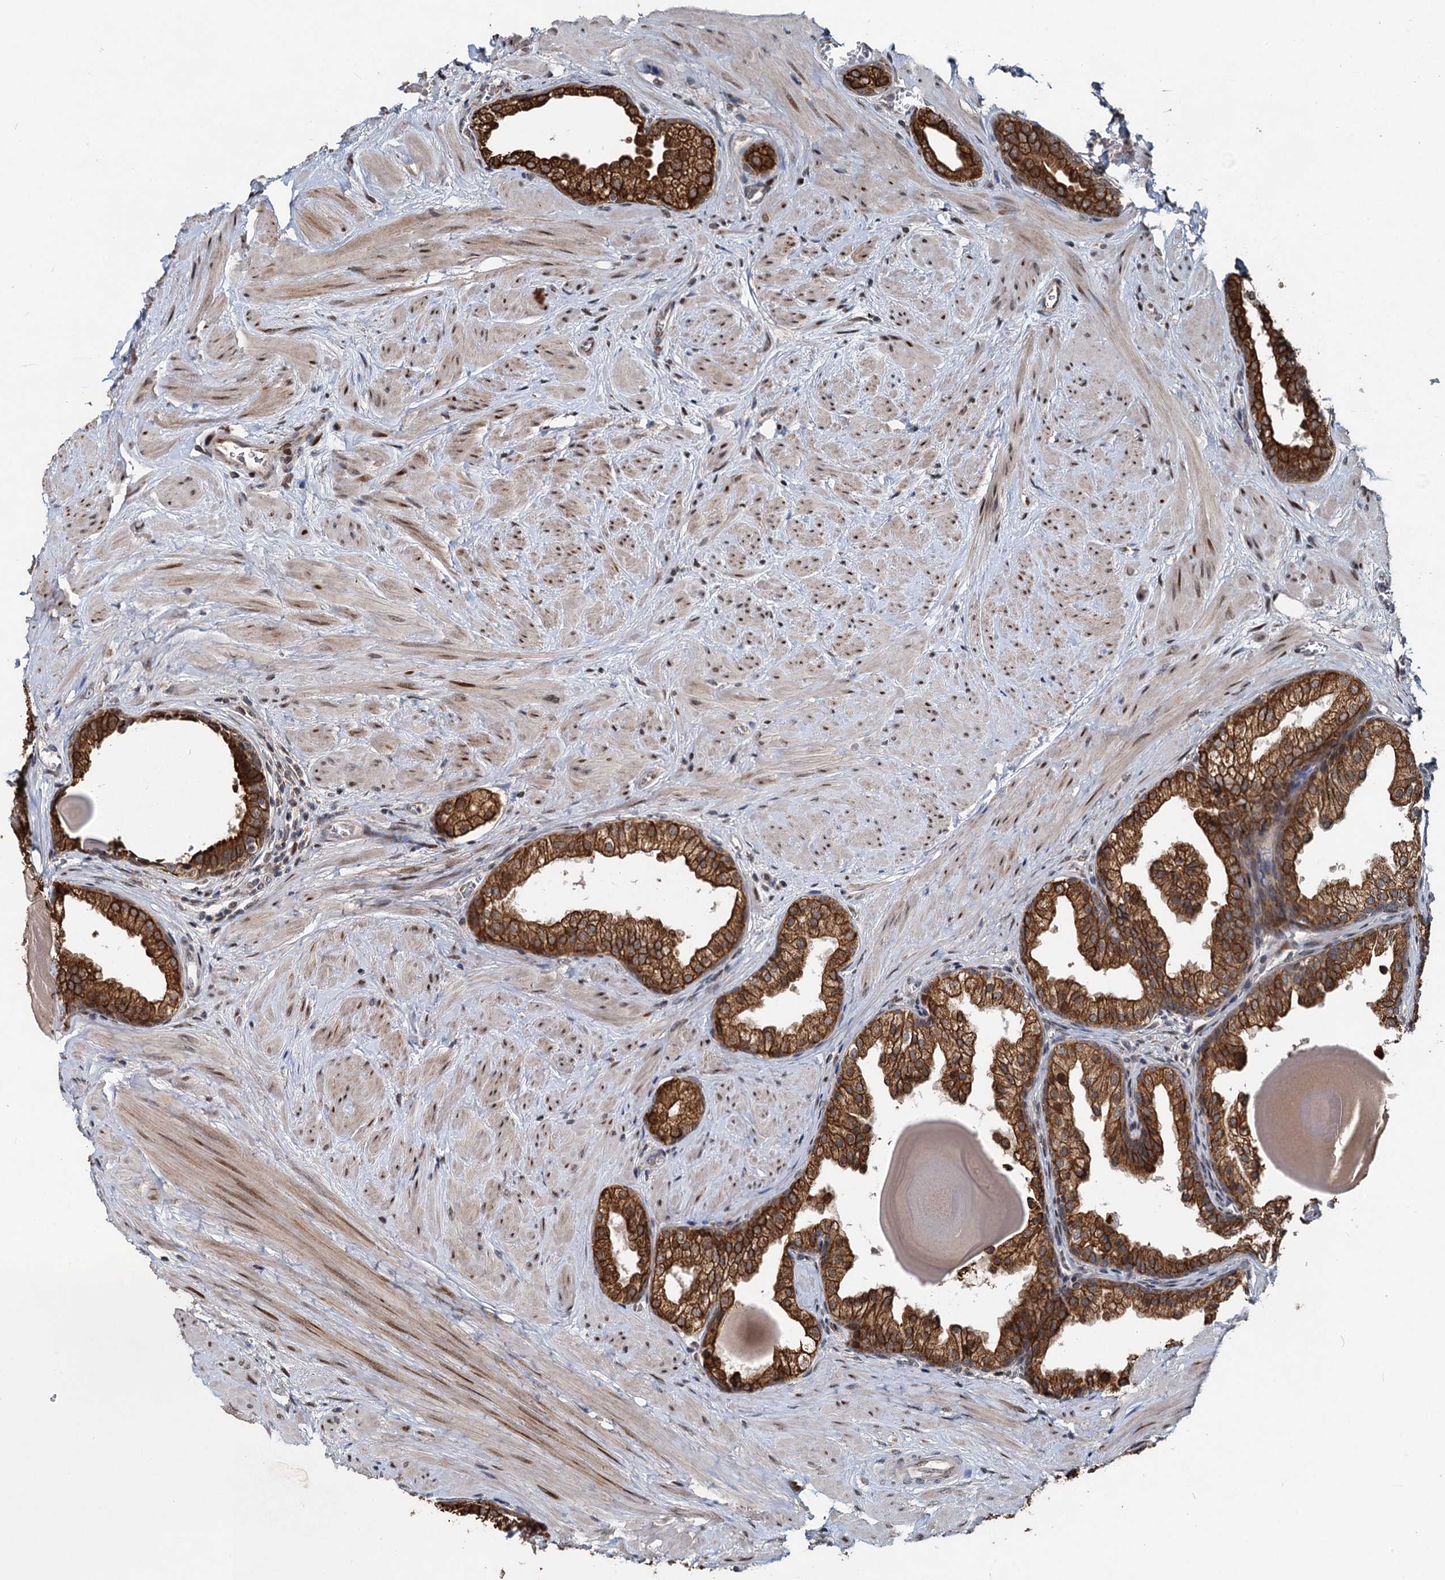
{"staining": {"intensity": "strong", "quantity": ">75%", "location": "cytoplasmic/membranous"}, "tissue": "prostate", "cell_type": "Glandular cells", "image_type": "normal", "snomed": [{"axis": "morphology", "description": "Normal tissue, NOS"}, {"axis": "topography", "description": "Prostate"}], "caption": "Human prostate stained for a protein (brown) shows strong cytoplasmic/membranous positive staining in about >75% of glandular cells.", "gene": "RITA1", "patient": {"sex": "male", "age": 48}}